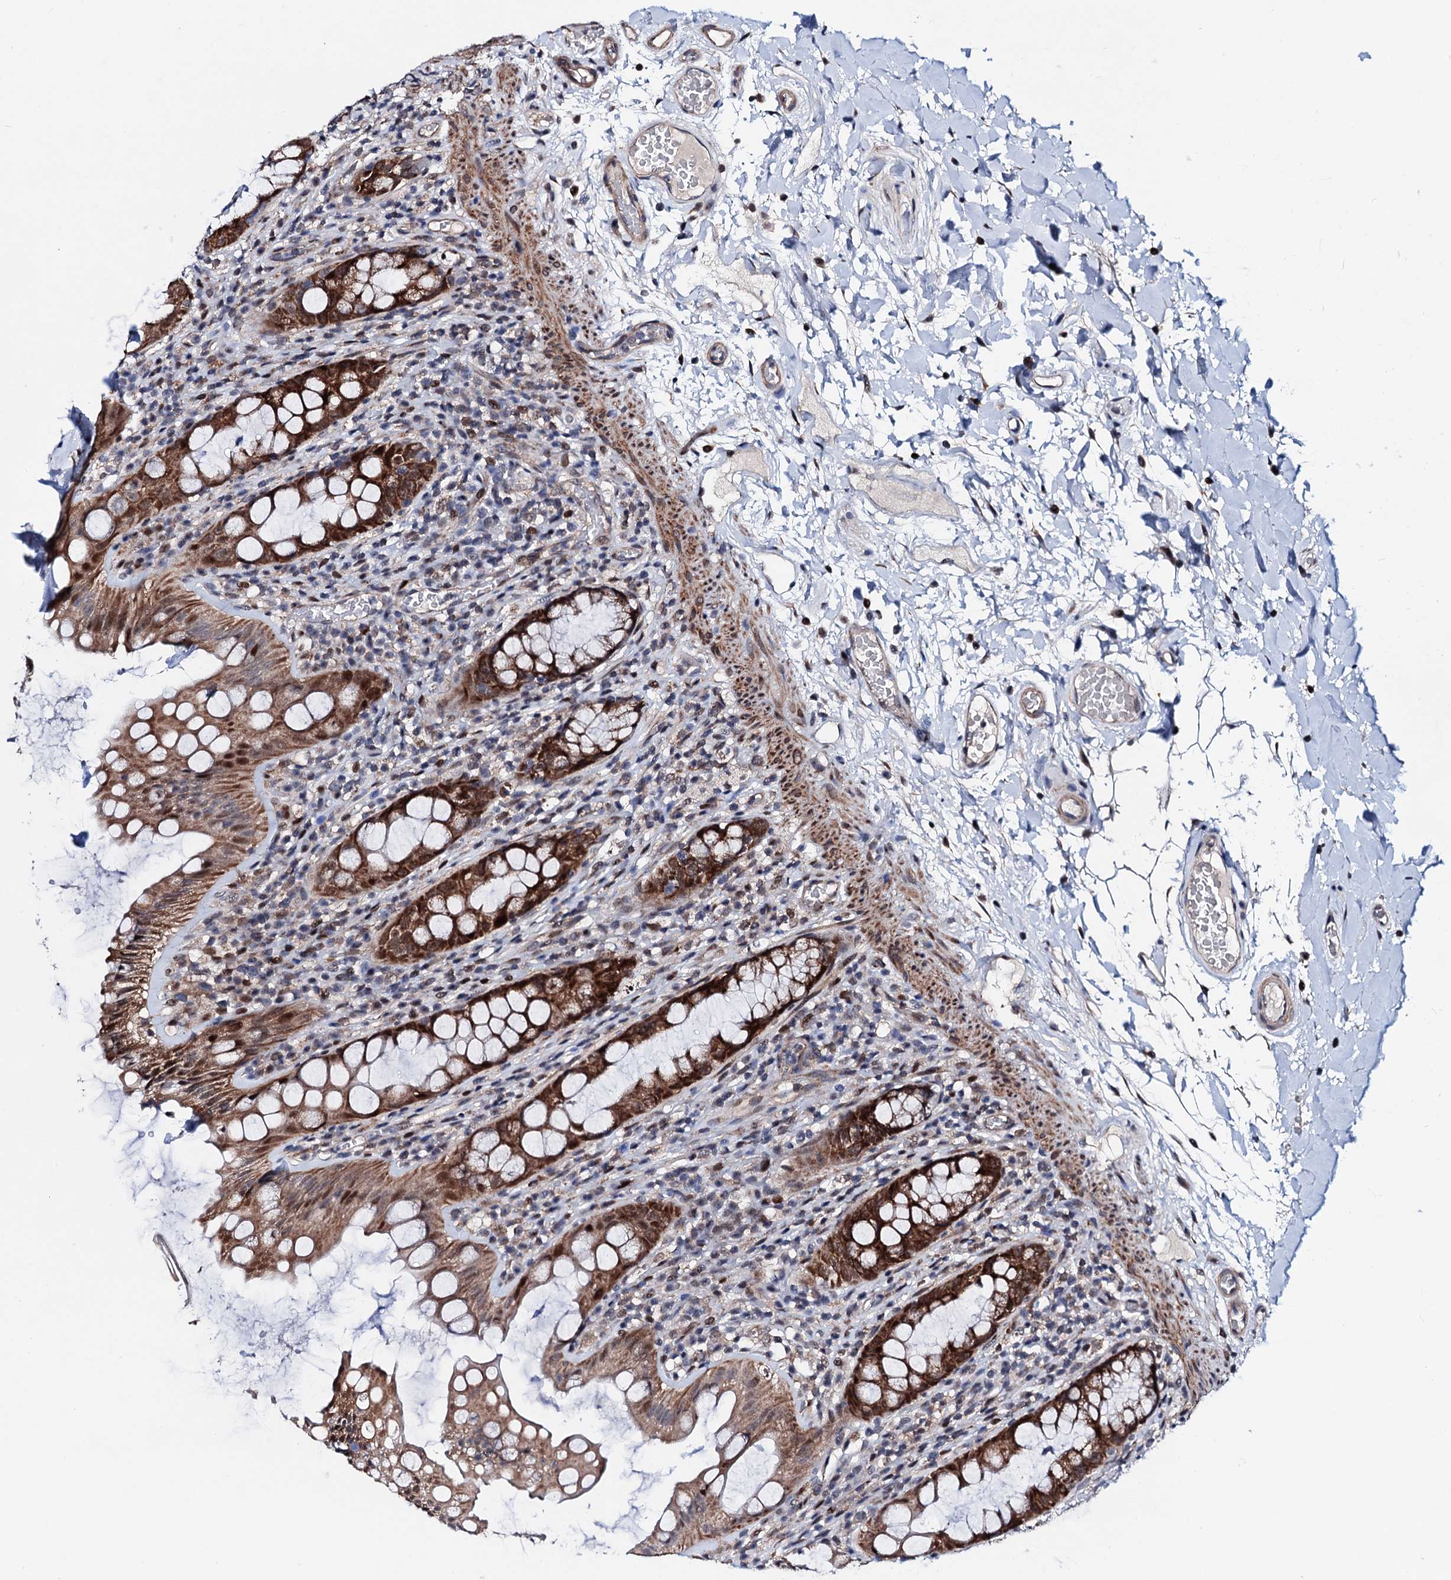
{"staining": {"intensity": "strong", "quantity": ">75%", "location": "cytoplasmic/membranous,nuclear"}, "tissue": "rectum", "cell_type": "Glandular cells", "image_type": "normal", "snomed": [{"axis": "morphology", "description": "Normal tissue, NOS"}, {"axis": "topography", "description": "Rectum"}], "caption": "An immunohistochemistry (IHC) image of benign tissue is shown. Protein staining in brown labels strong cytoplasmic/membranous,nuclear positivity in rectum within glandular cells. (IHC, brightfield microscopy, high magnification).", "gene": "COA4", "patient": {"sex": "female", "age": 57}}